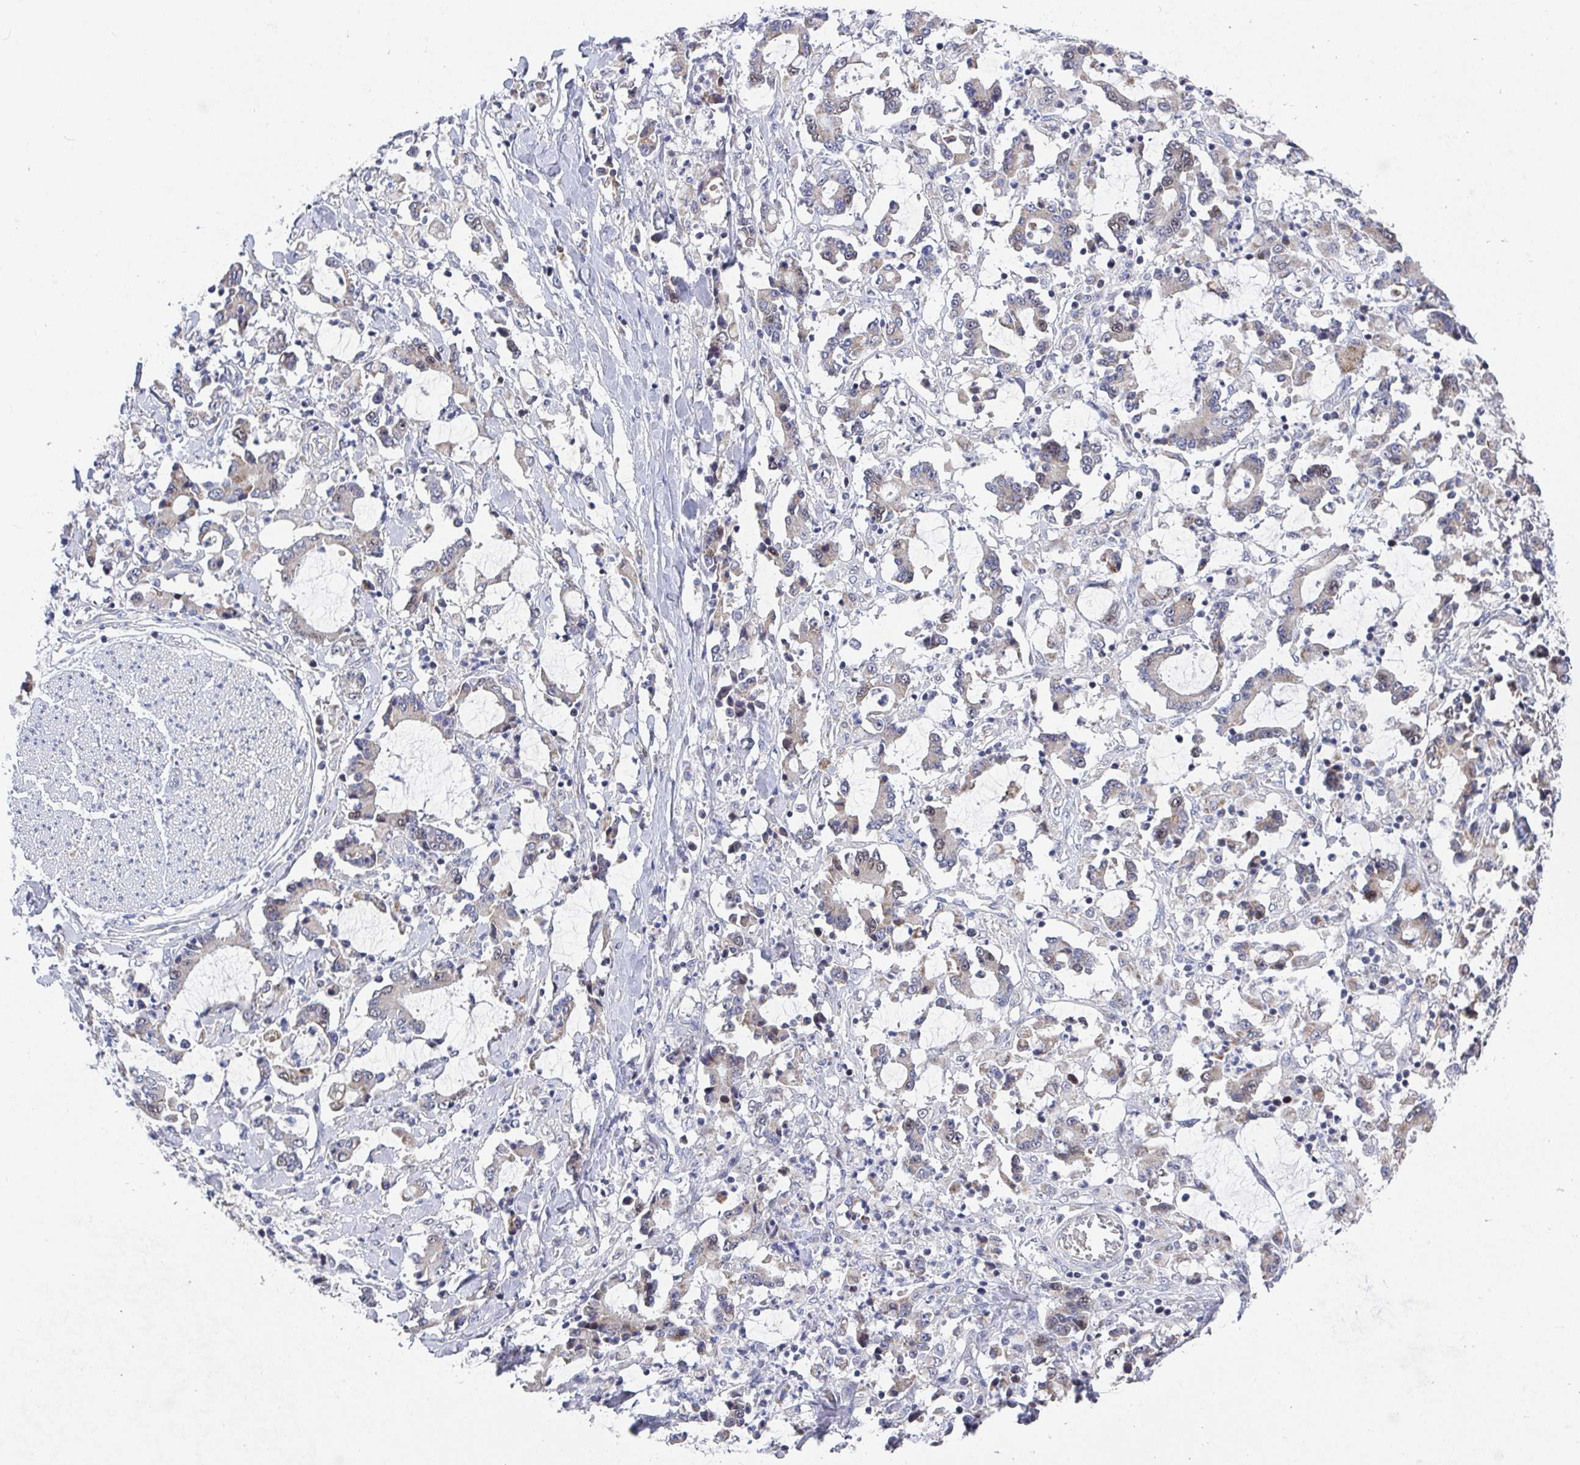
{"staining": {"intensity": "moderate", "quantity": "<25%", "location": "cytoplasmic/membranous,nuclear"}, "tissue": "stomach cancer", "cell_type": "Tumor cells", "image_type": "cancer", "snomed": [{"axis": "morphology", "description": "Adenocarcinoma, NOS"}, {"axis": "topography", "description": "Stomach, upper"}], "caption": "Immunohistochemical staining of human stomach cancer (adenocarcinoma) shows low levels of moderate cytoplasmic/membranous and nuclear staining in approximately <25% of tumor cells.", "gene": "ATP5F1C", "patient": {"sex": "male", "age": 68}}